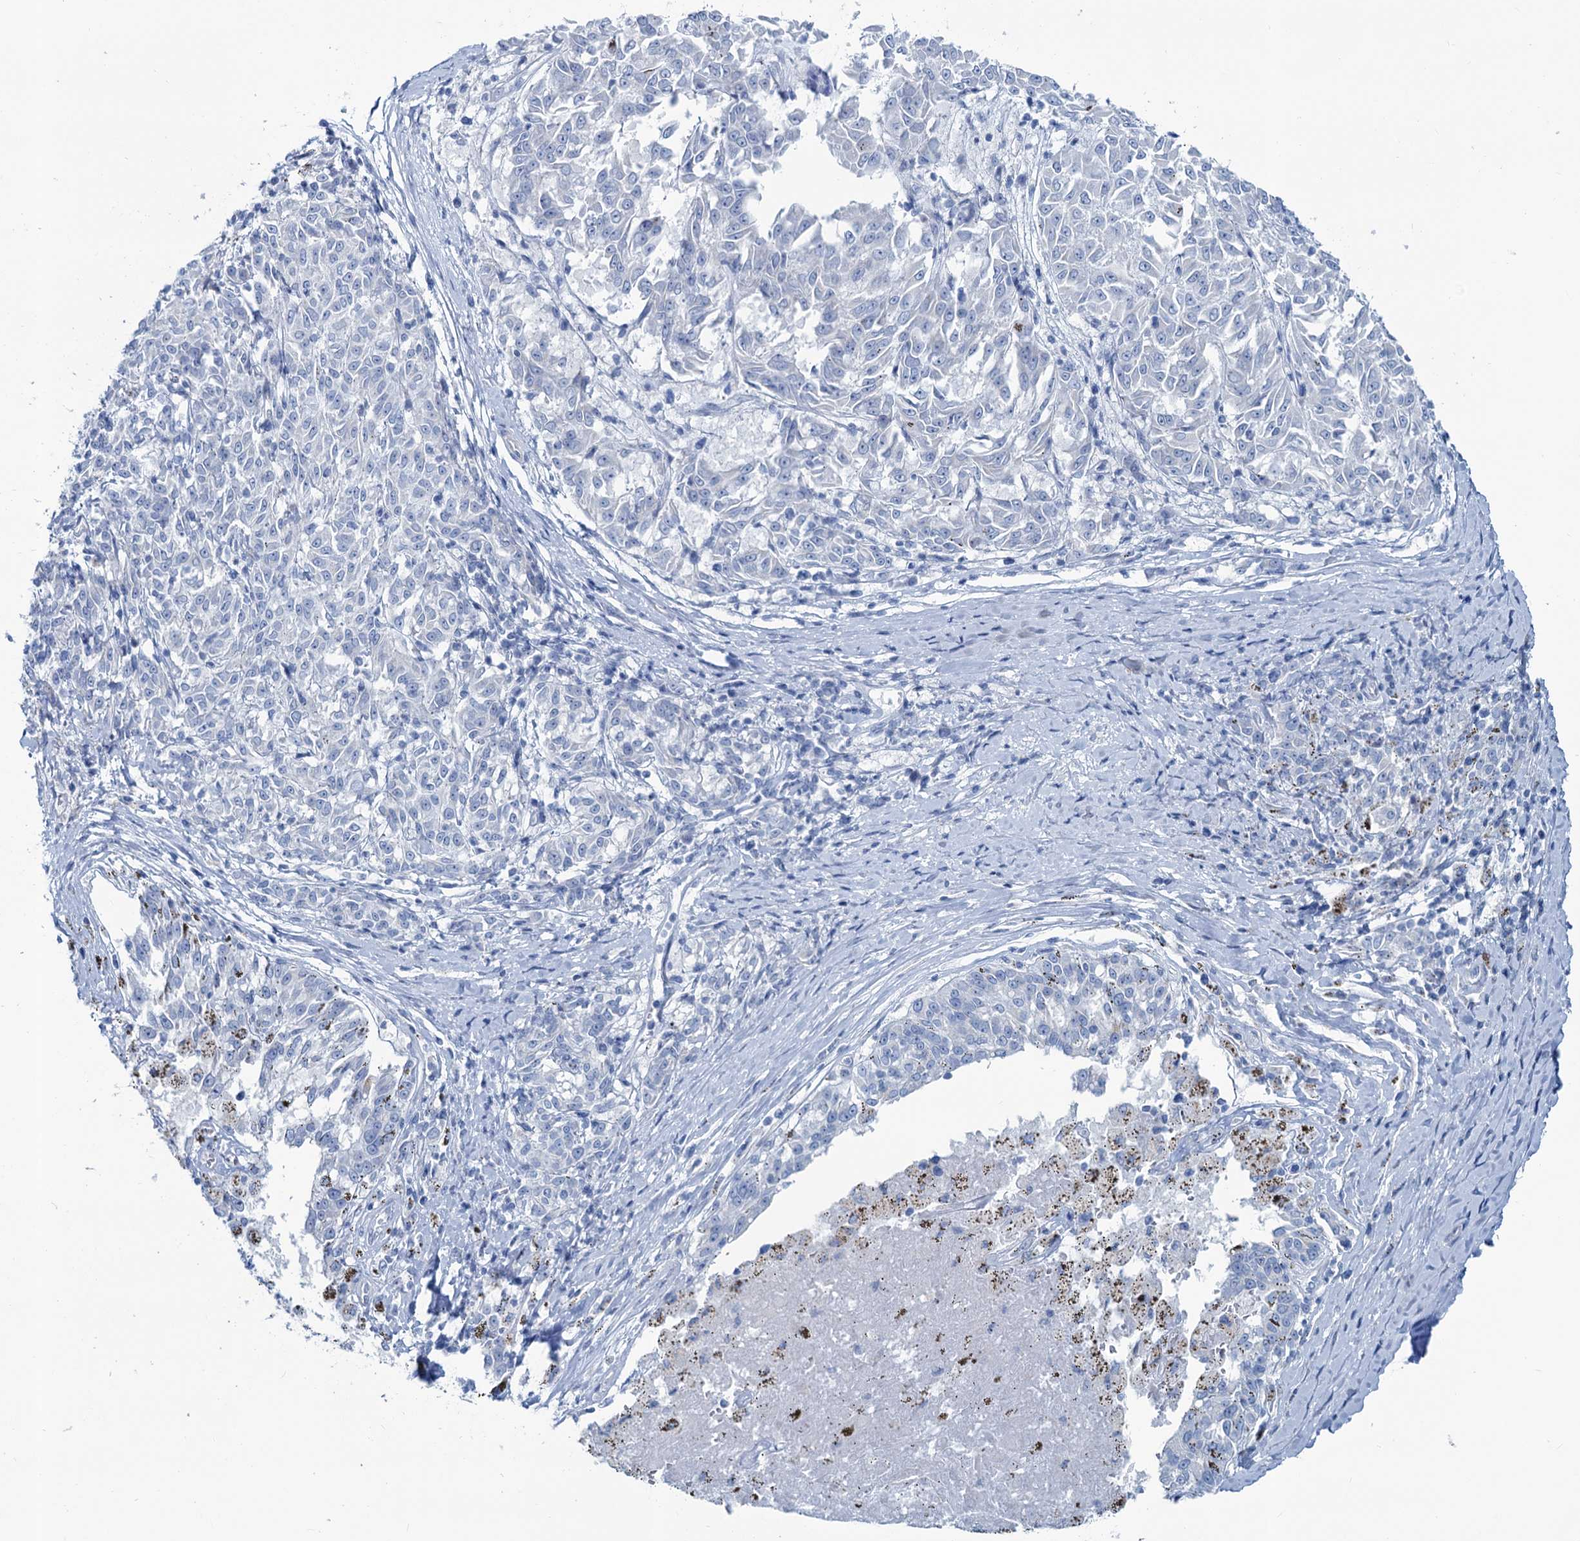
{"staining": {"intensity": "negative", "quantity": "none", "location": "none"}, "tissue": "melanoma", "cell_type": "Tumor cells", "image_type": "cancer", "snomed": [{"axis": "morphology", "description": "Malignant melanoma, NOS"}, {"axis": "topography", "description": "Skin"}], "caption": "Tumor cells show no significant positivity in melanoma.", "gene": "SLC1A3", "patient": {"sex": "female", "age": 72}}